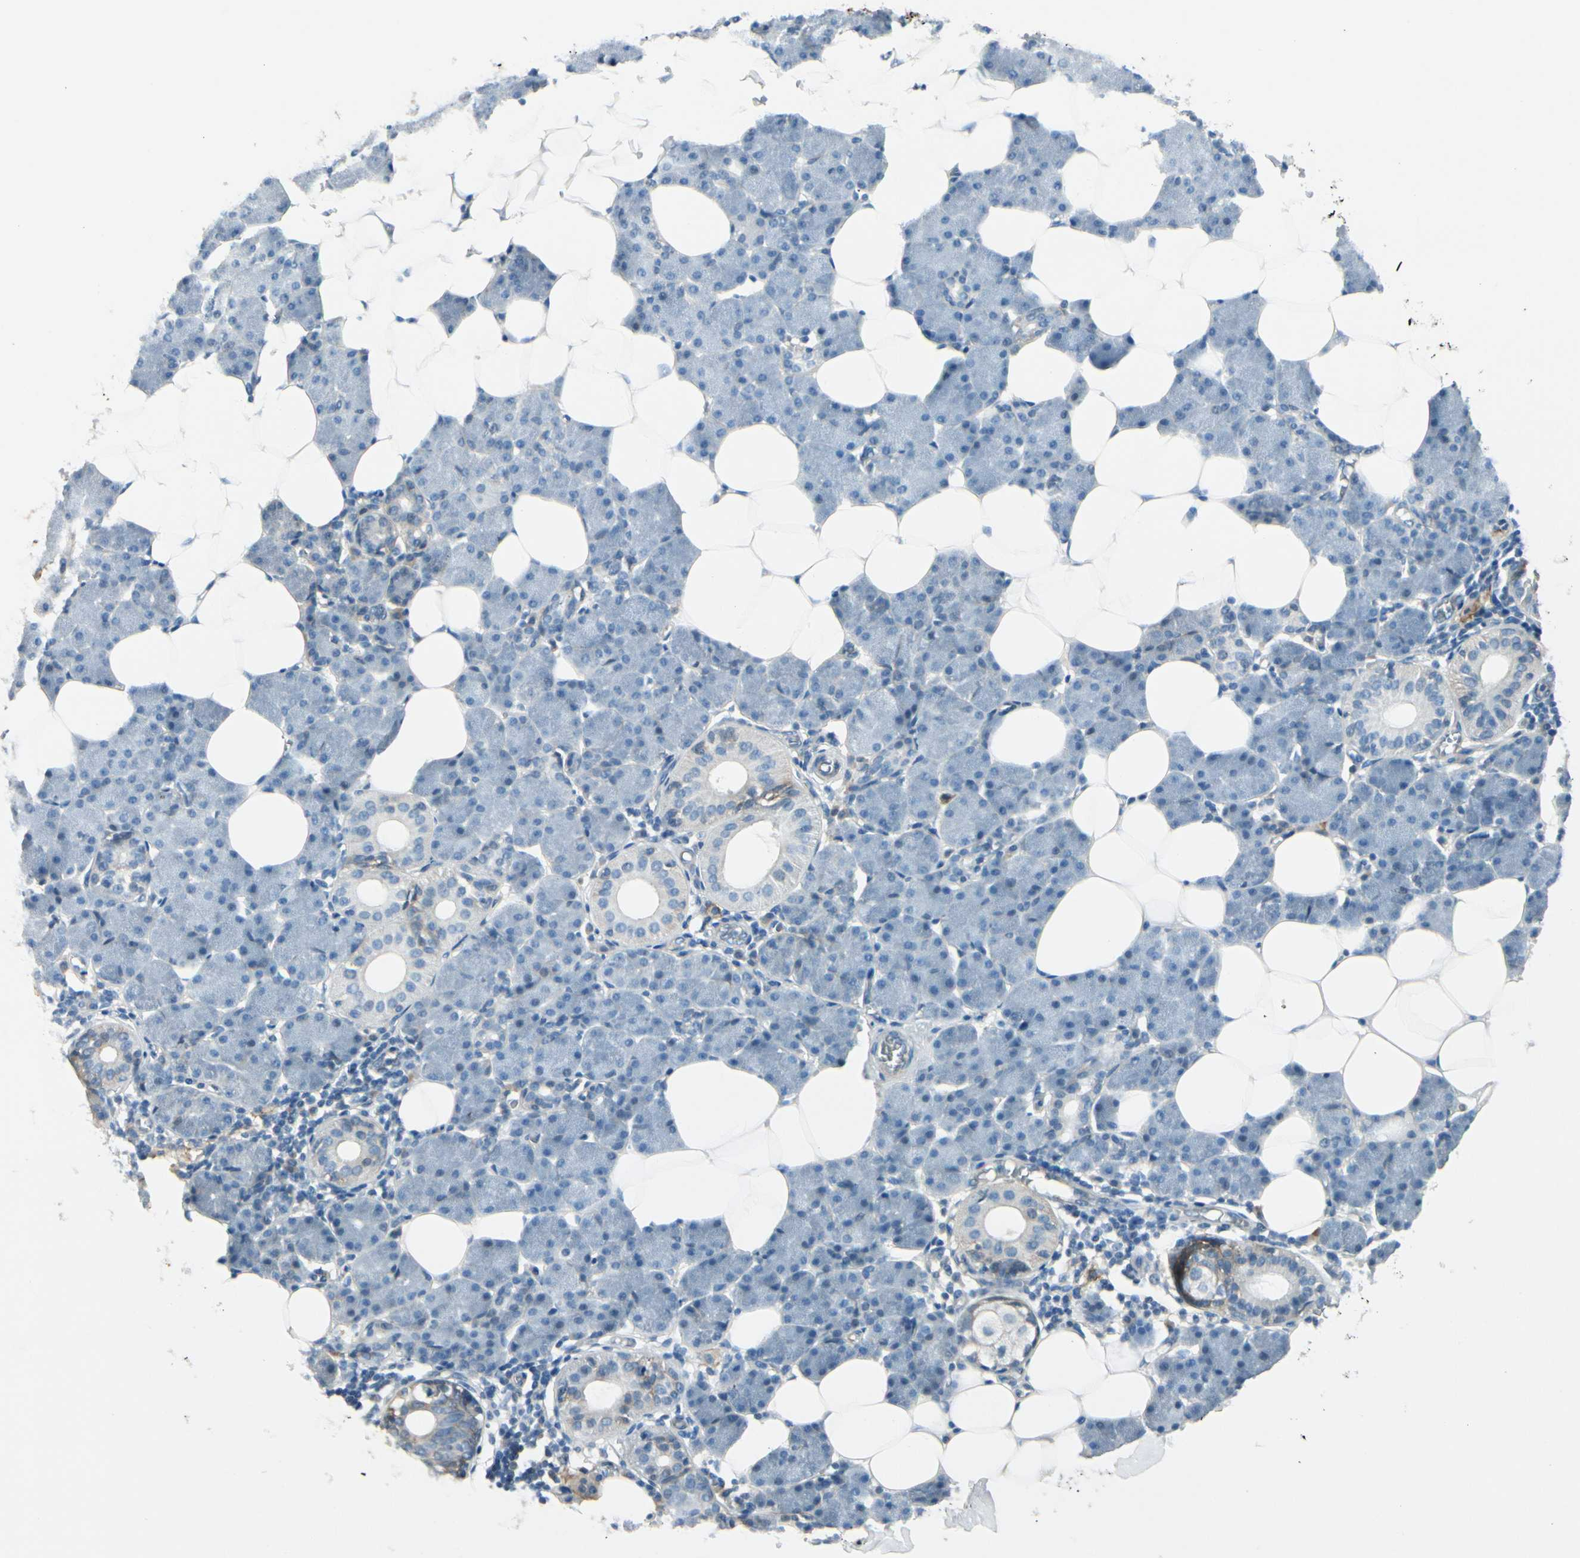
{"staining": {"intensity": "moderate", "quantity": "<25%", "location": "cytoplasmic/membranous"}, "tissue": "salivary gland", "cell_type": "Glandular cells", "image_type": "normal", "snomed": [{"axis": "morphology", "description": "Normal tissue, NOS"}, {"axis": "morphology", "description": "Adenoma, NOS"}, {"axis": "topography", "description": "Salivary gland"}], "caption": "Immunohistochemistry micrograph of benign salivary gland: salivary gland stained using immunohistochemistry (IHC) displays low levels of moderate protein expression localized specifically in the cytoplasmic/membranous of glandular cells, appearing as a cytoplasmic/membranous brown color.", "gene": "ITGA3", "patient": {"sex": "female", "age": 32}}